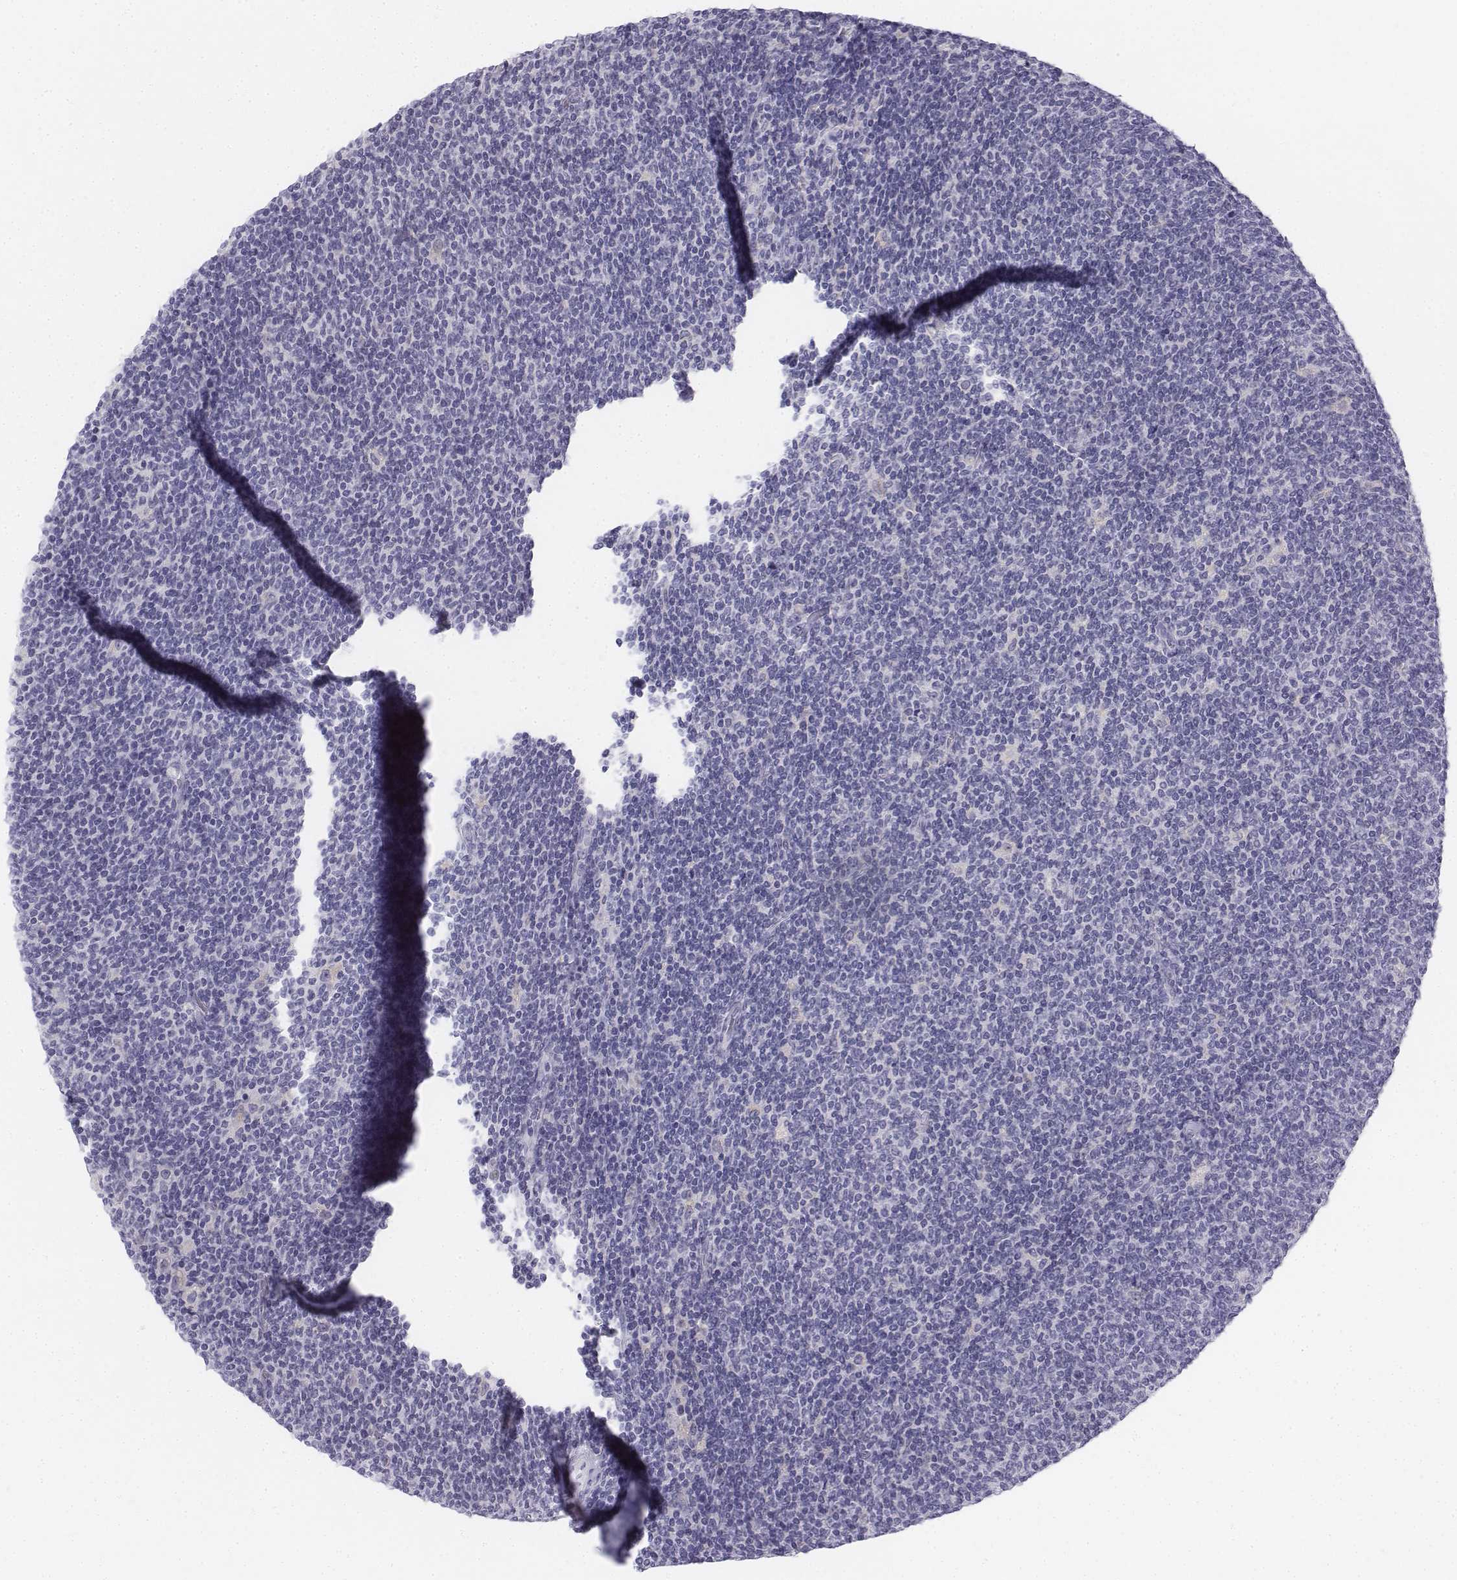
{"staining": {"intensity": "negative", "quantity": "none", "location": "none"}, "tissue": "lymphoma", "cell_type": "Tumor cells", "image_type": "cancer", "snomed": [{"axis": "morphology", "description": "Malignant lymphoma, non-Hodgkin's type, Low grade"}, {"axis": "topography", "description": "Lymph node"}], "caption": "This is an immunohistochemistry (IHC) histopathology image of human lymphoma. There is no expression in tumor cells.", "gene": "TH", "patient": {"sex": "male", "age": 52}}